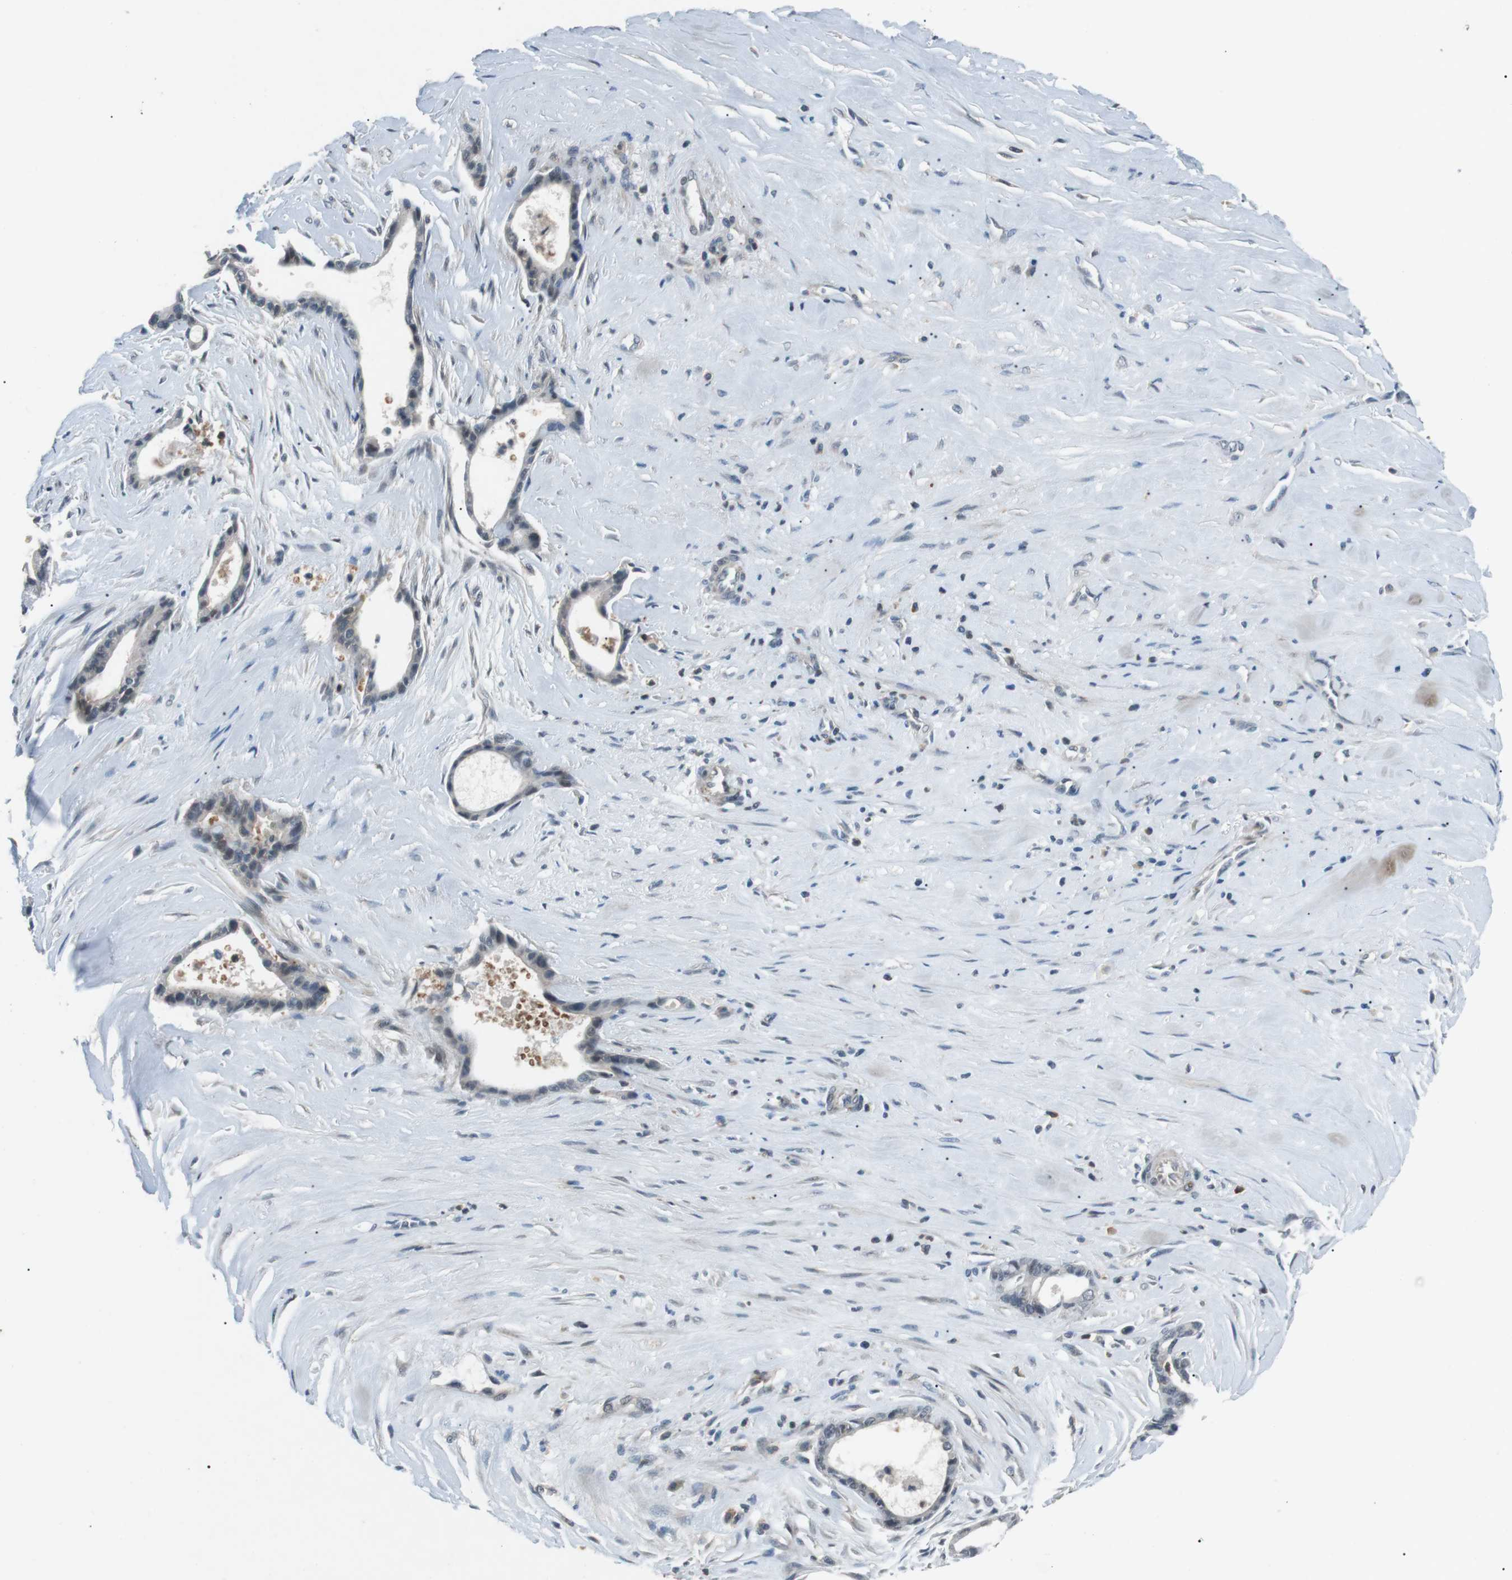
{"staining": {"intensity": "weak", "quantity": "<25%", "location": "cytoplasmic/membranous,nuclear"}, "tissue": "liver cancer", "cell_type": "Tumor cells", "image_type": "cancer", "snomed": [{"axis": "morphology", "description": "Cholangiocarcinoma"}, {"axis": "topography", "description": "Liver"}], "caption": "Protein analysis of cholangiocarcinoma (liver) exhibits no significant positivity in tumor cells.", "gene": "NEK7", "patient": {"sex": "female", "age": 55}}